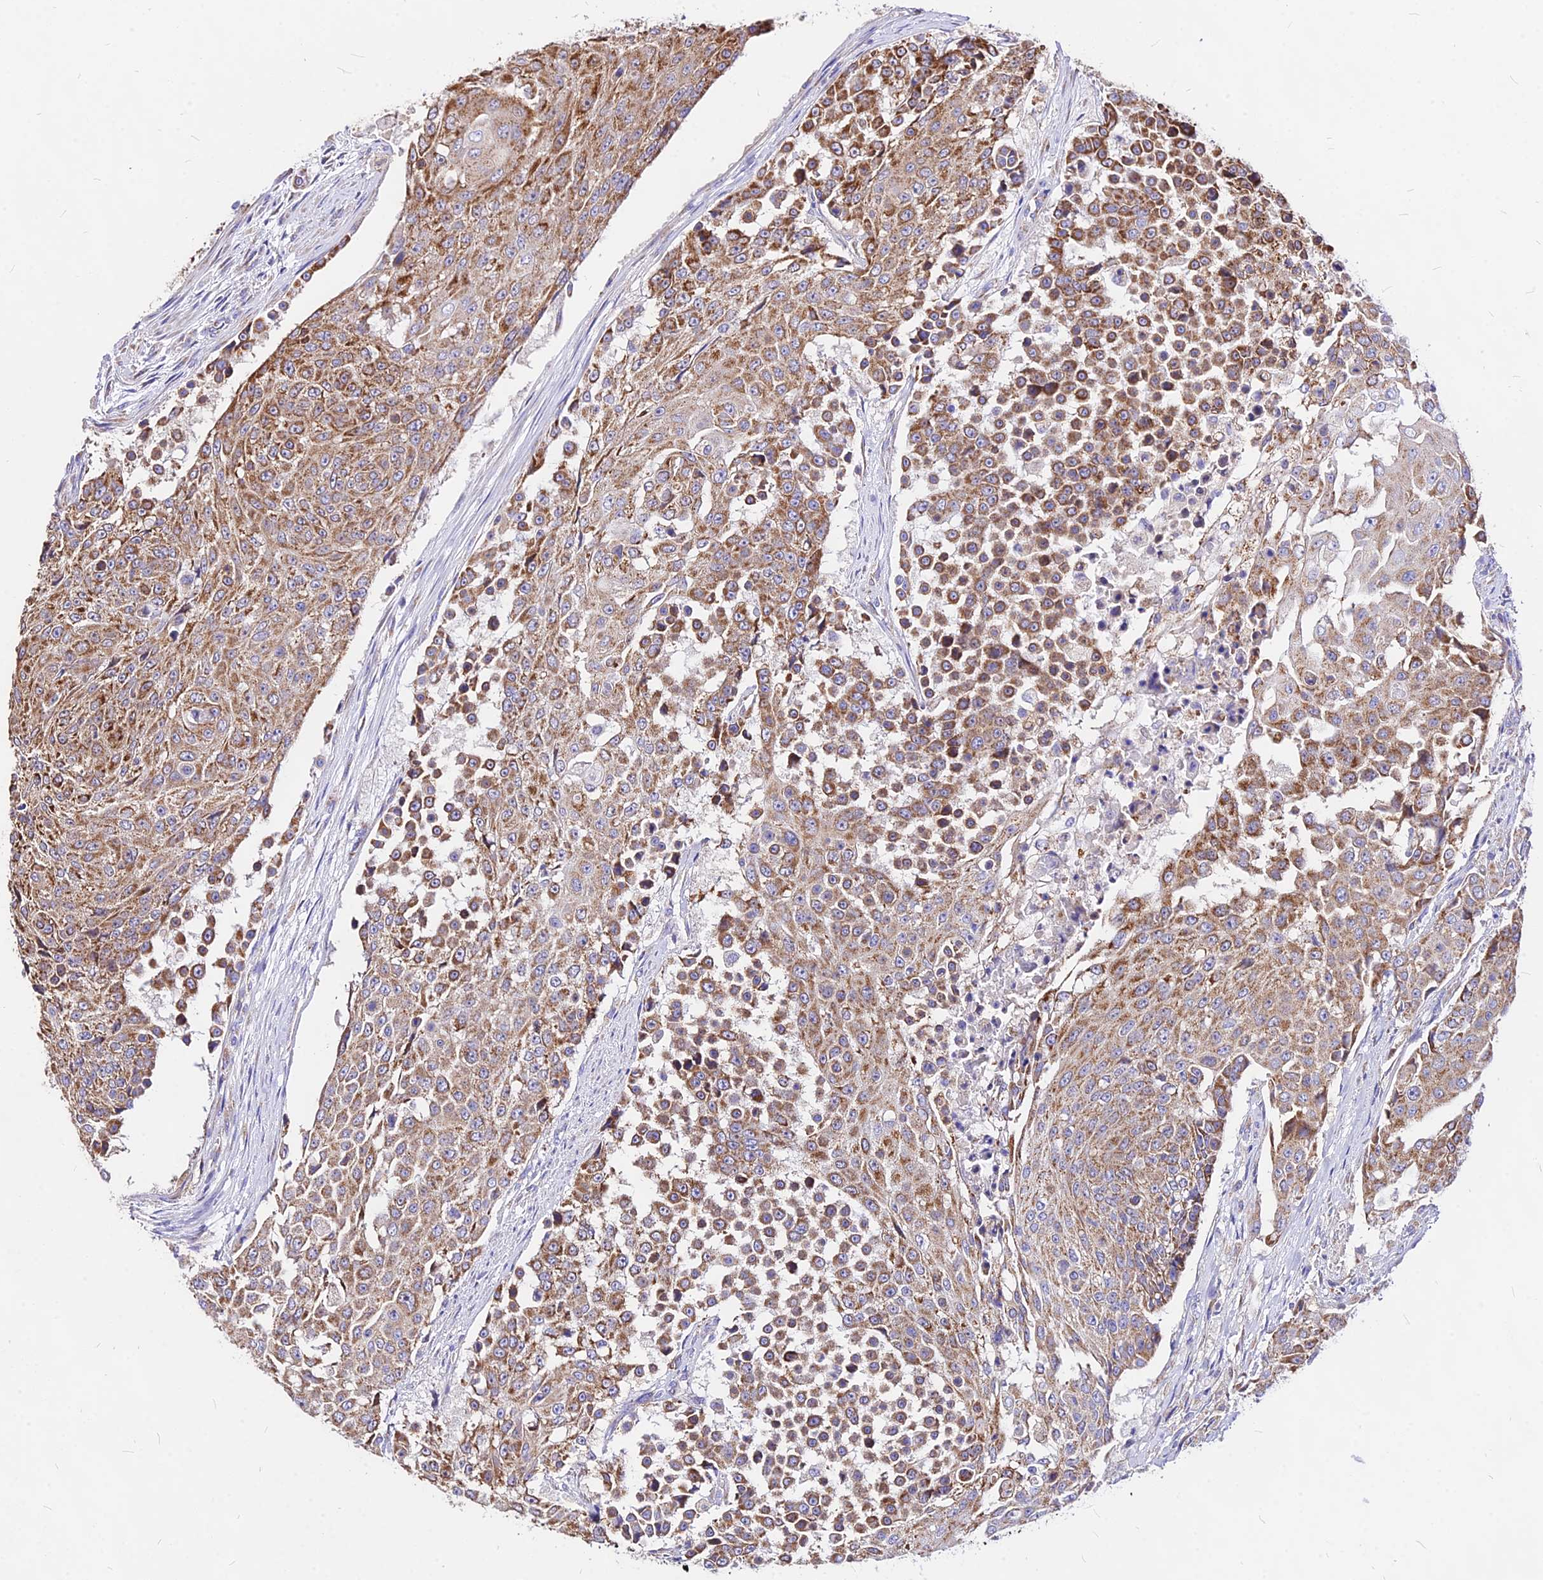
{"staining": {"intensity": "moderate", "quantity": ">75%", "location": "cytoplasmic/membranous"}, "tissue": "urothelial cancer", "cell_type": "Tumor cells", "image_type": "cancer", "snomed": [{"axis": "morphology", "description": "Urothelial carcinoma, High grade"}, {"axis": "topography", "description": "Urinary bladder"}], "caption": "The immunohistochemical stain labels moderate cytoplasmic/membranous expression in tumor cells of urothelial carcinoma (high-grade) tissue.", "gene": "MRPL3", "patient": {"sex": "female", "age": 63}}